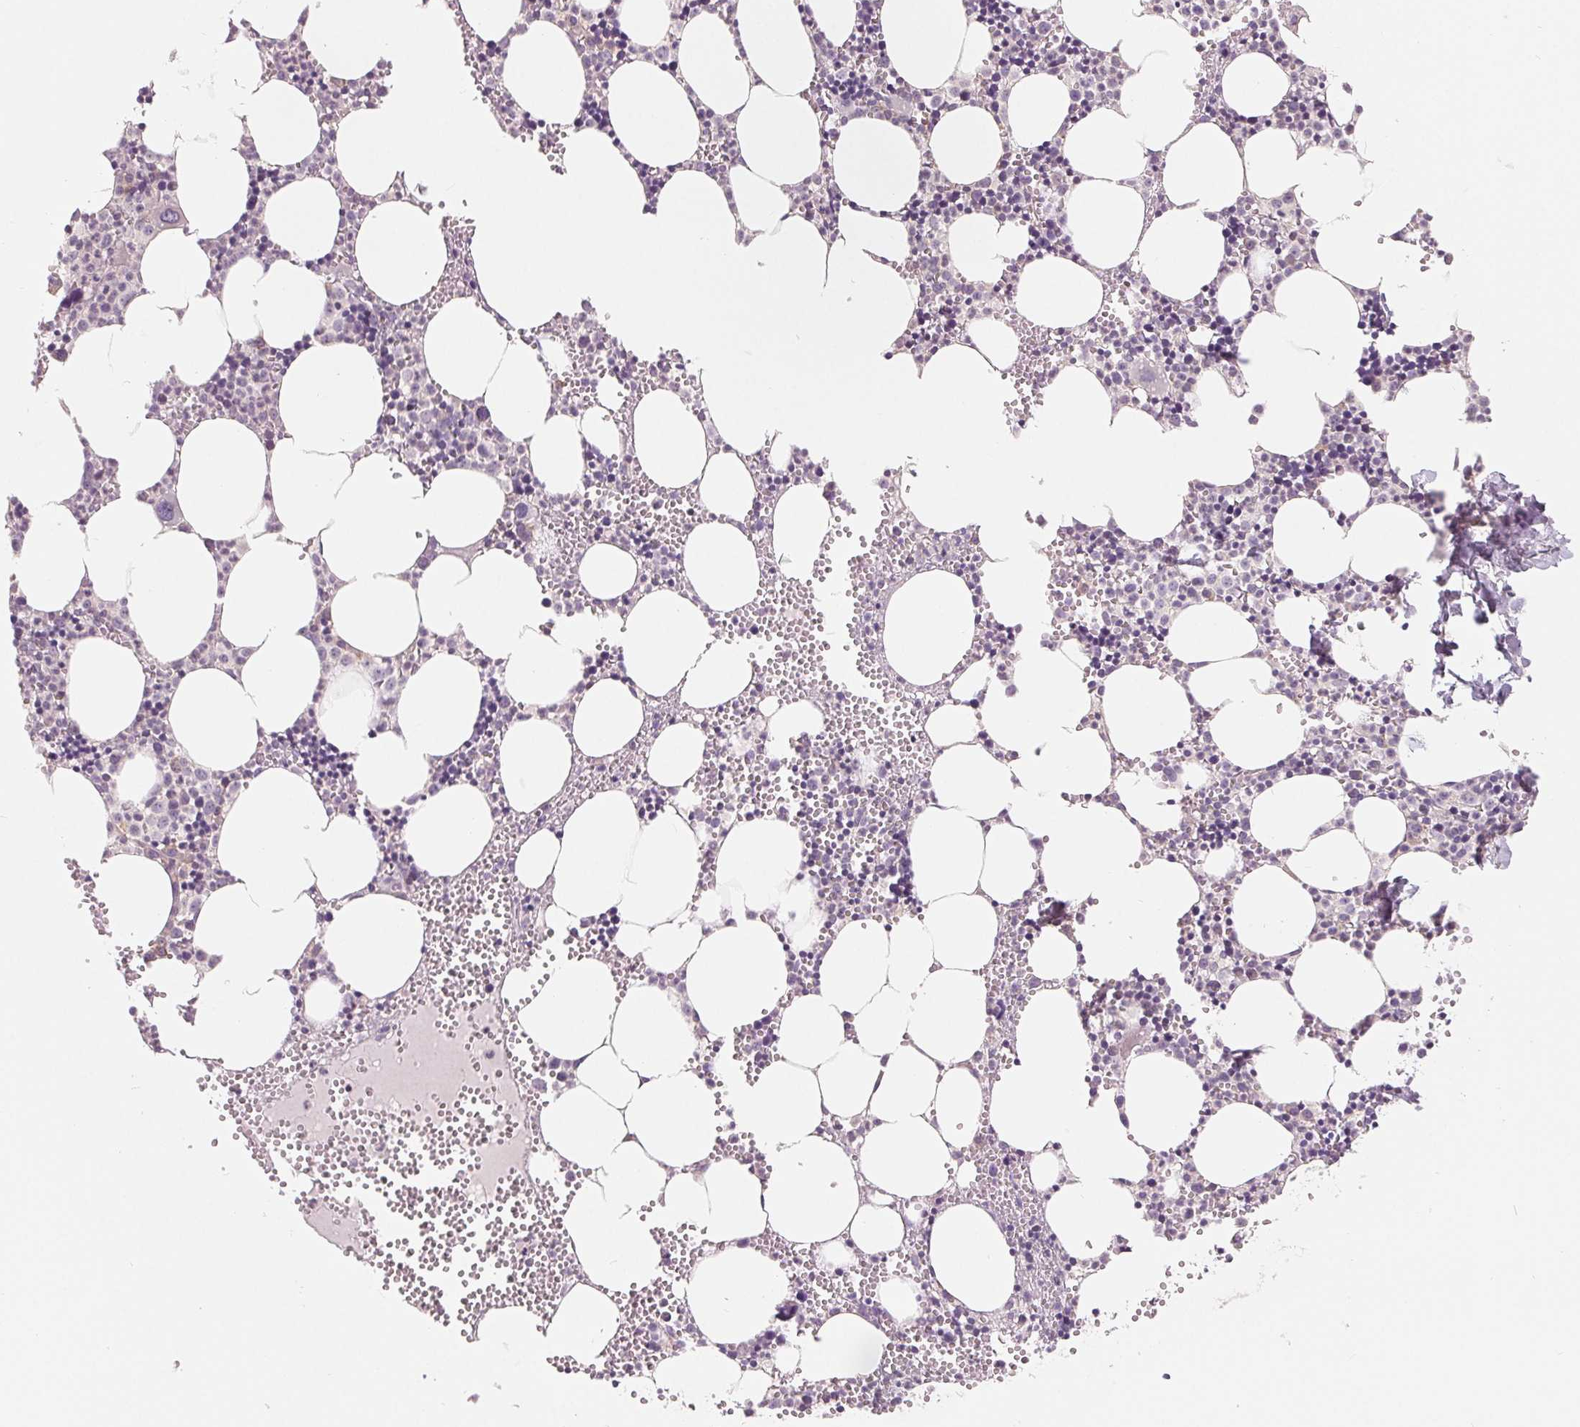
{"staining": {"intensity": "negative", "quantity": "none", "location": "none"}, "tissue": "bone marrow", "cell_type": "Hematopoietic cells", "image_type": "normal", "snomed": [{"axis": "morphology", "description": "Normal tissue, NOS"}, {"axis": "topography", "description": "Bone marrow"}], "caption": "The photomicrograph demonstrates no staining of hematopoietic cells in unremarkable bone marrow. The staining was performed using DAB to visualize the protein expression in brown, while the nuclei were stained in blue with hematoxylin (Magnification: 20x).", "gene": "VTCN1", "patient": {"sex": "male", "age": 89}}